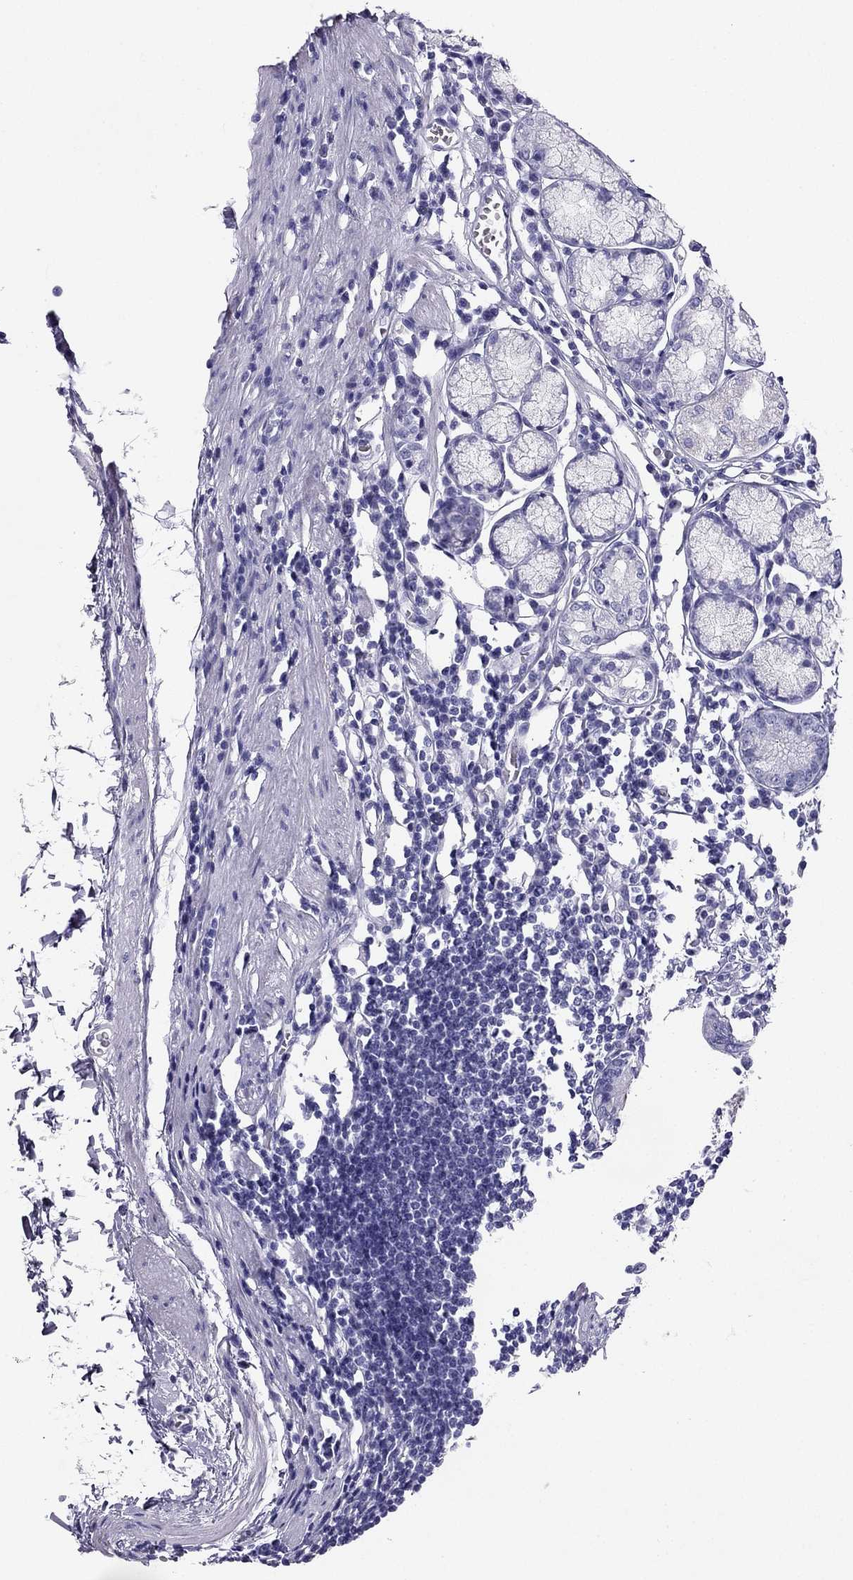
{"staining": {"intensity": "negative", "quantity": "none", "location": "none"}, "tissue": "stomach", "cell_type": "Glandular cells", "image_type": "normal", "snomed": [{"axis": "morphology", "description": "Normal tissue, NOS"}, {"axis": "topography", "description": "Stomach"}], "caption": "High power microscopy histopathology image of an immunohistochemistry (IHC) histopathology image of benign stomach, revealing no significant positivity in glandular cells.", "gene": "NPTX1", "patient": {"sex": "male", "age": 55}}